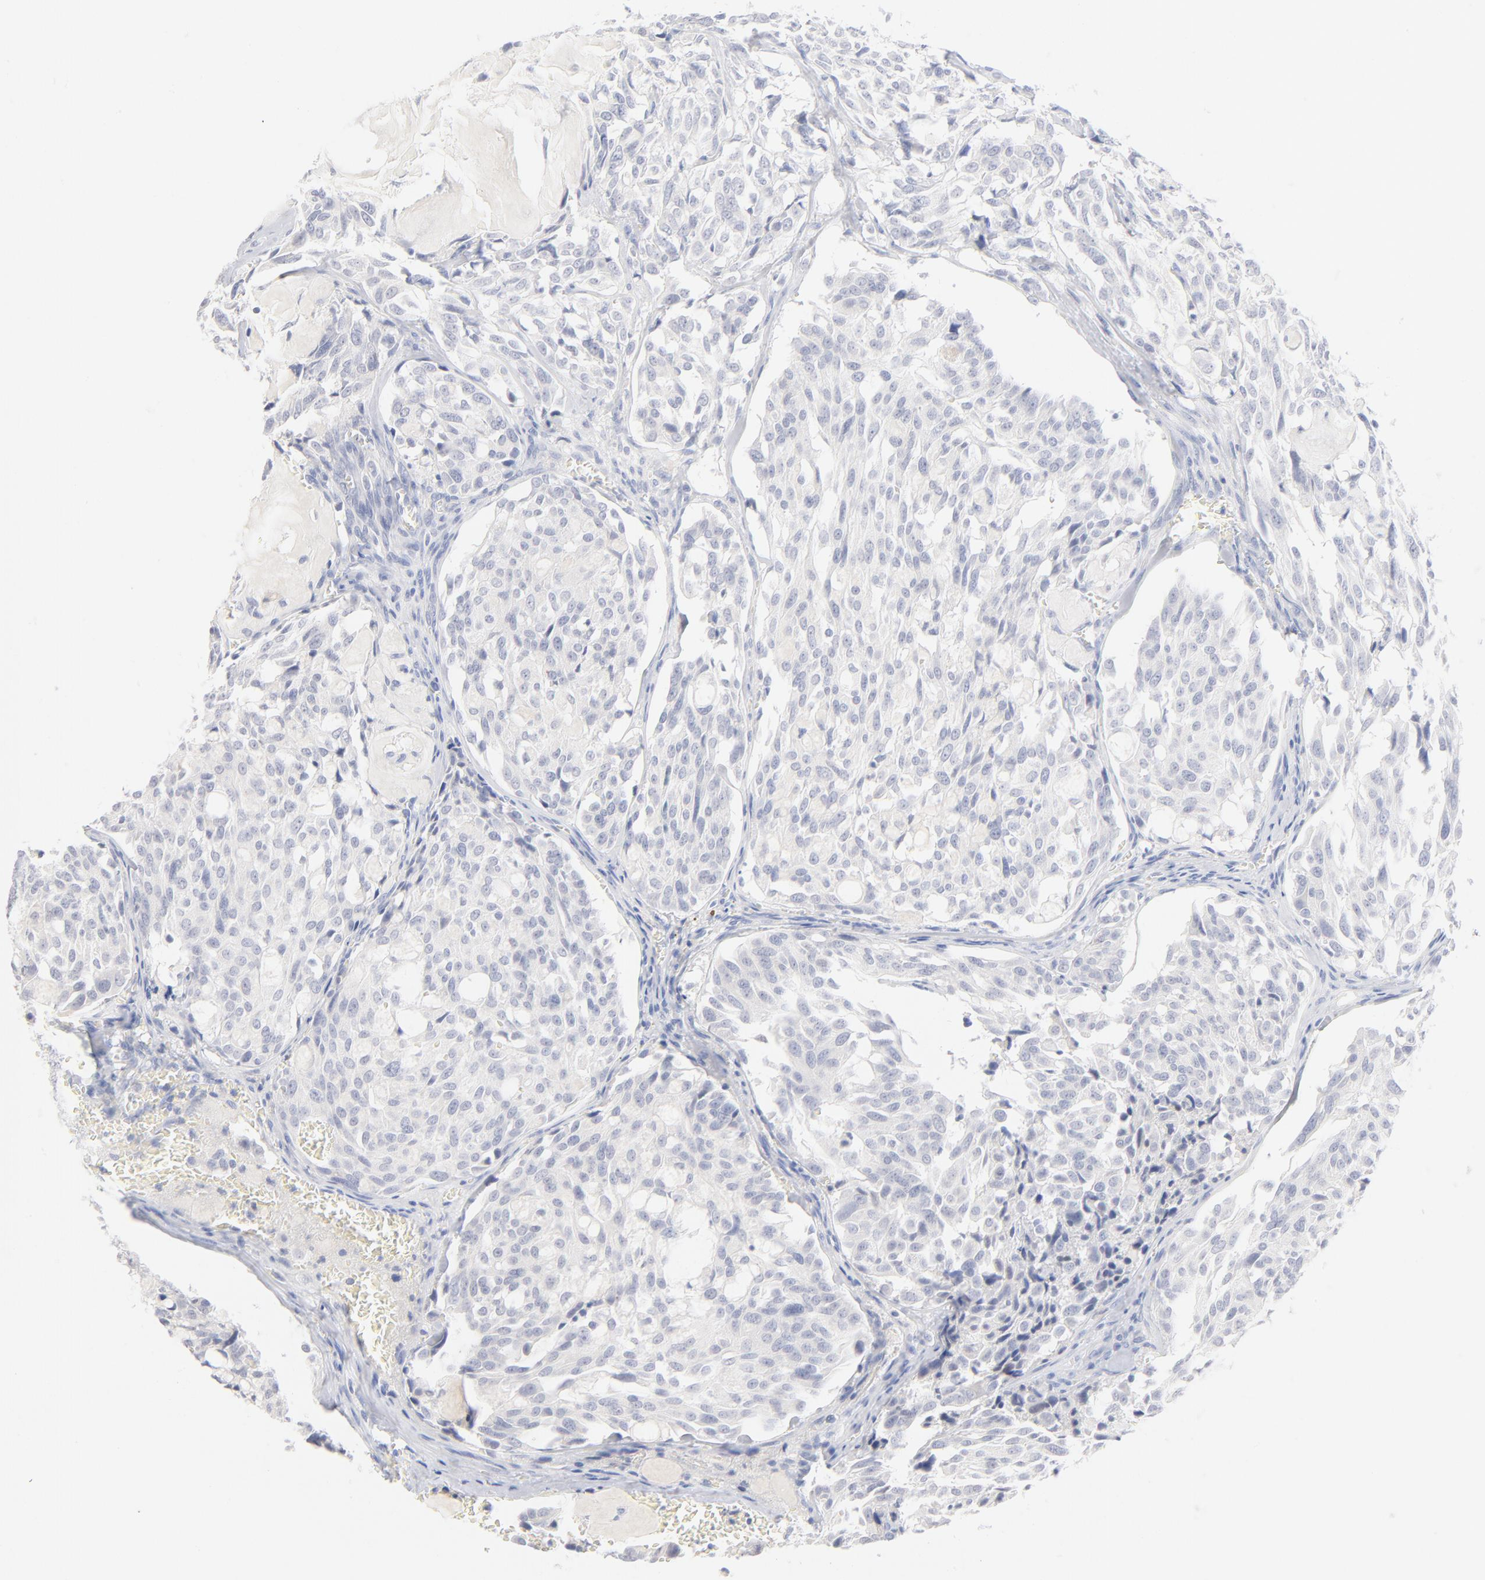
{"staining": {"intensity": "negative", "quantity": "none", "location": "none"}, "tissue": "thyroid cancer", "cell_type": "Tumor cells", "image_type": "cancer", "snomed": [{"axis": "morphology", "description": "Carcinoma, NOS"}, {"axis": "morphology", "description": "Carcinoid, malignant, NOS"}, {"axis": "topography", "description": "Thyroid gland"}], "caption": "Human carcinoid (malignant) (thyroid) stained for a protein using immunohistochemistry displays no staining in tumor cells.", "gene": "ONECUT1", "patient": {"sex": "male", "age": 33}}